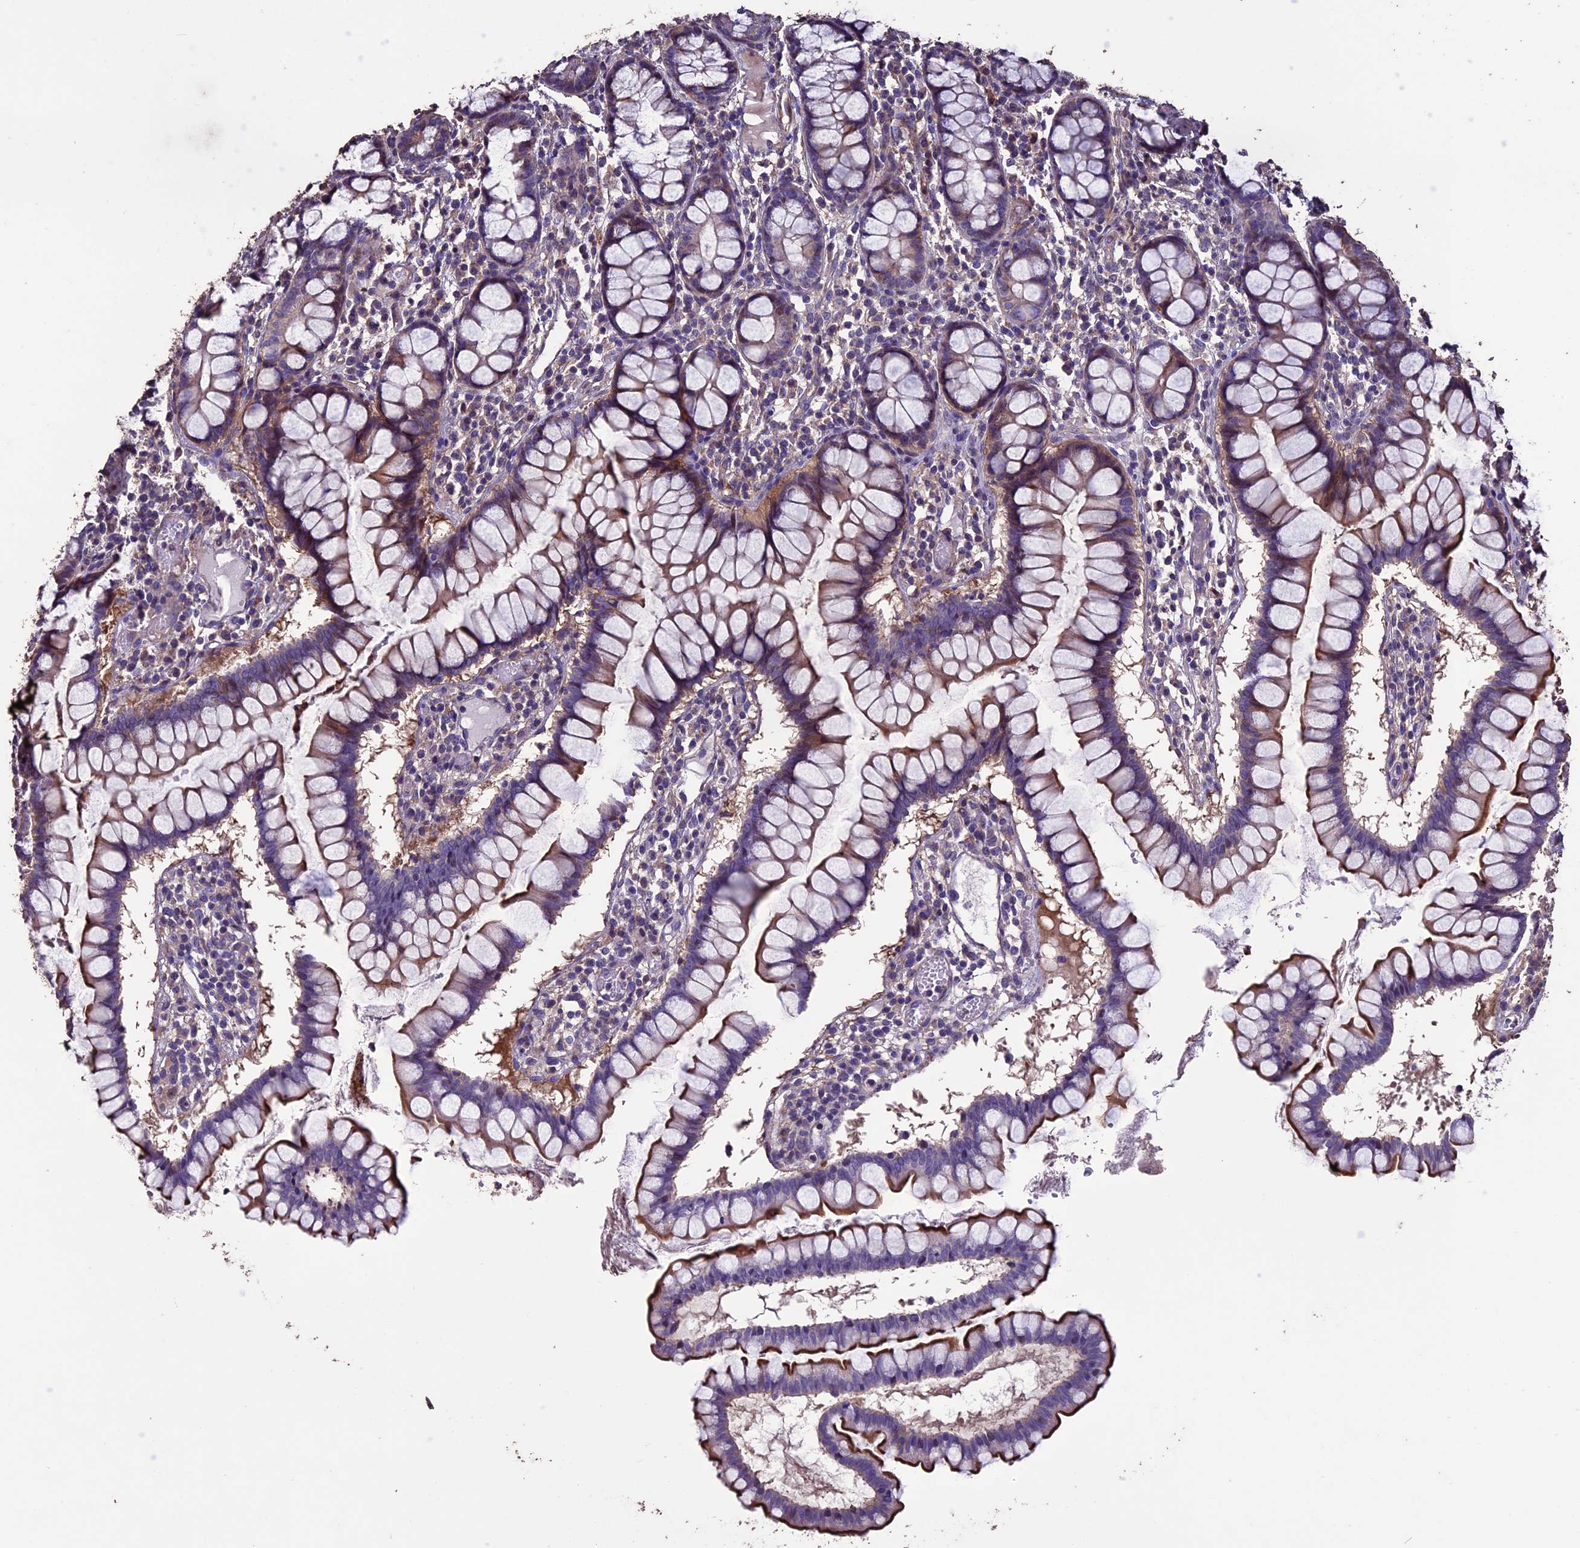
{"staining": {"intensity": "moderate", "quantity": ">75%", "location": "cytoplasmic/membranous"}, "tissue": "colon", "cell_type": "Endothelial cells", "image_type": "normal", "snomed": [{"axis": "morphology", "description": "Normal tissue, NOS"}, {"axis": "morphology", "description": "Adenocarcinoma, NOS"}, {"axis": "topography", "description": "Colon"}], "caption": "Protein expression analysis of benign colon displays moderate cytoplasmic/membranous expression in about >75% of endothelial cells.", "gene": "USB1", "patient": {"sex": "female", "age": 55}}